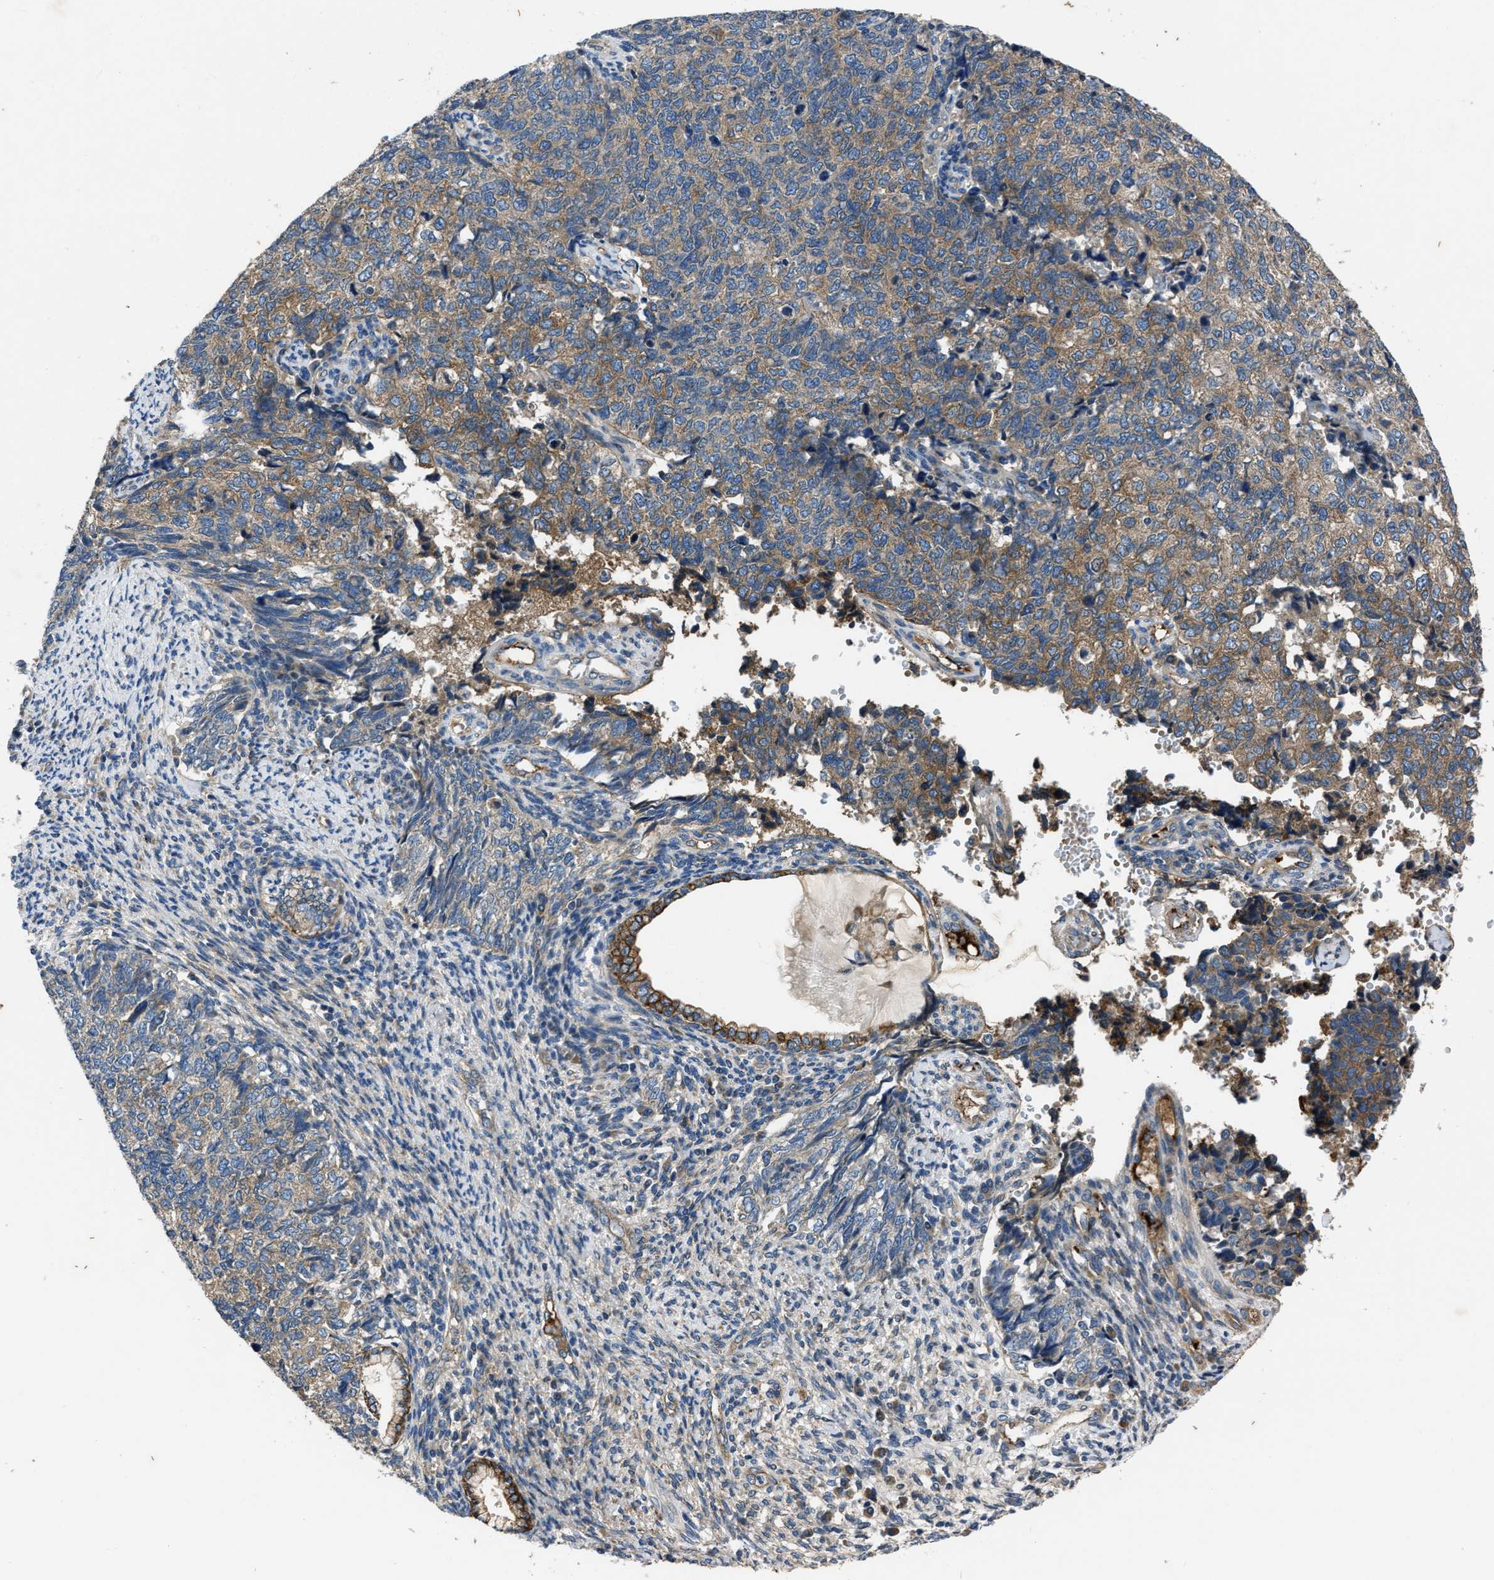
{"staining": {"intensity": "moderate", "quantity": "<25%", "location": "cytoplasmic/membranous"}, "tissue": "cervical cancer", "cell_type": "Tumor cells", "image_type": "cancer", "snomed": [{"axis": "morphology", "description": "Squamous cell carcinoma, NOS"}, {"axis": "topography", "description": "Cervix"}], "caption": "Brown immunohistochemical staining in cervical cancer demonstrates moderate cytoplasmic/membranous positivity in approximately <25% of tumor cells.", "gene": "ERC1", "patient": {"sex": "female", "age": 63}}